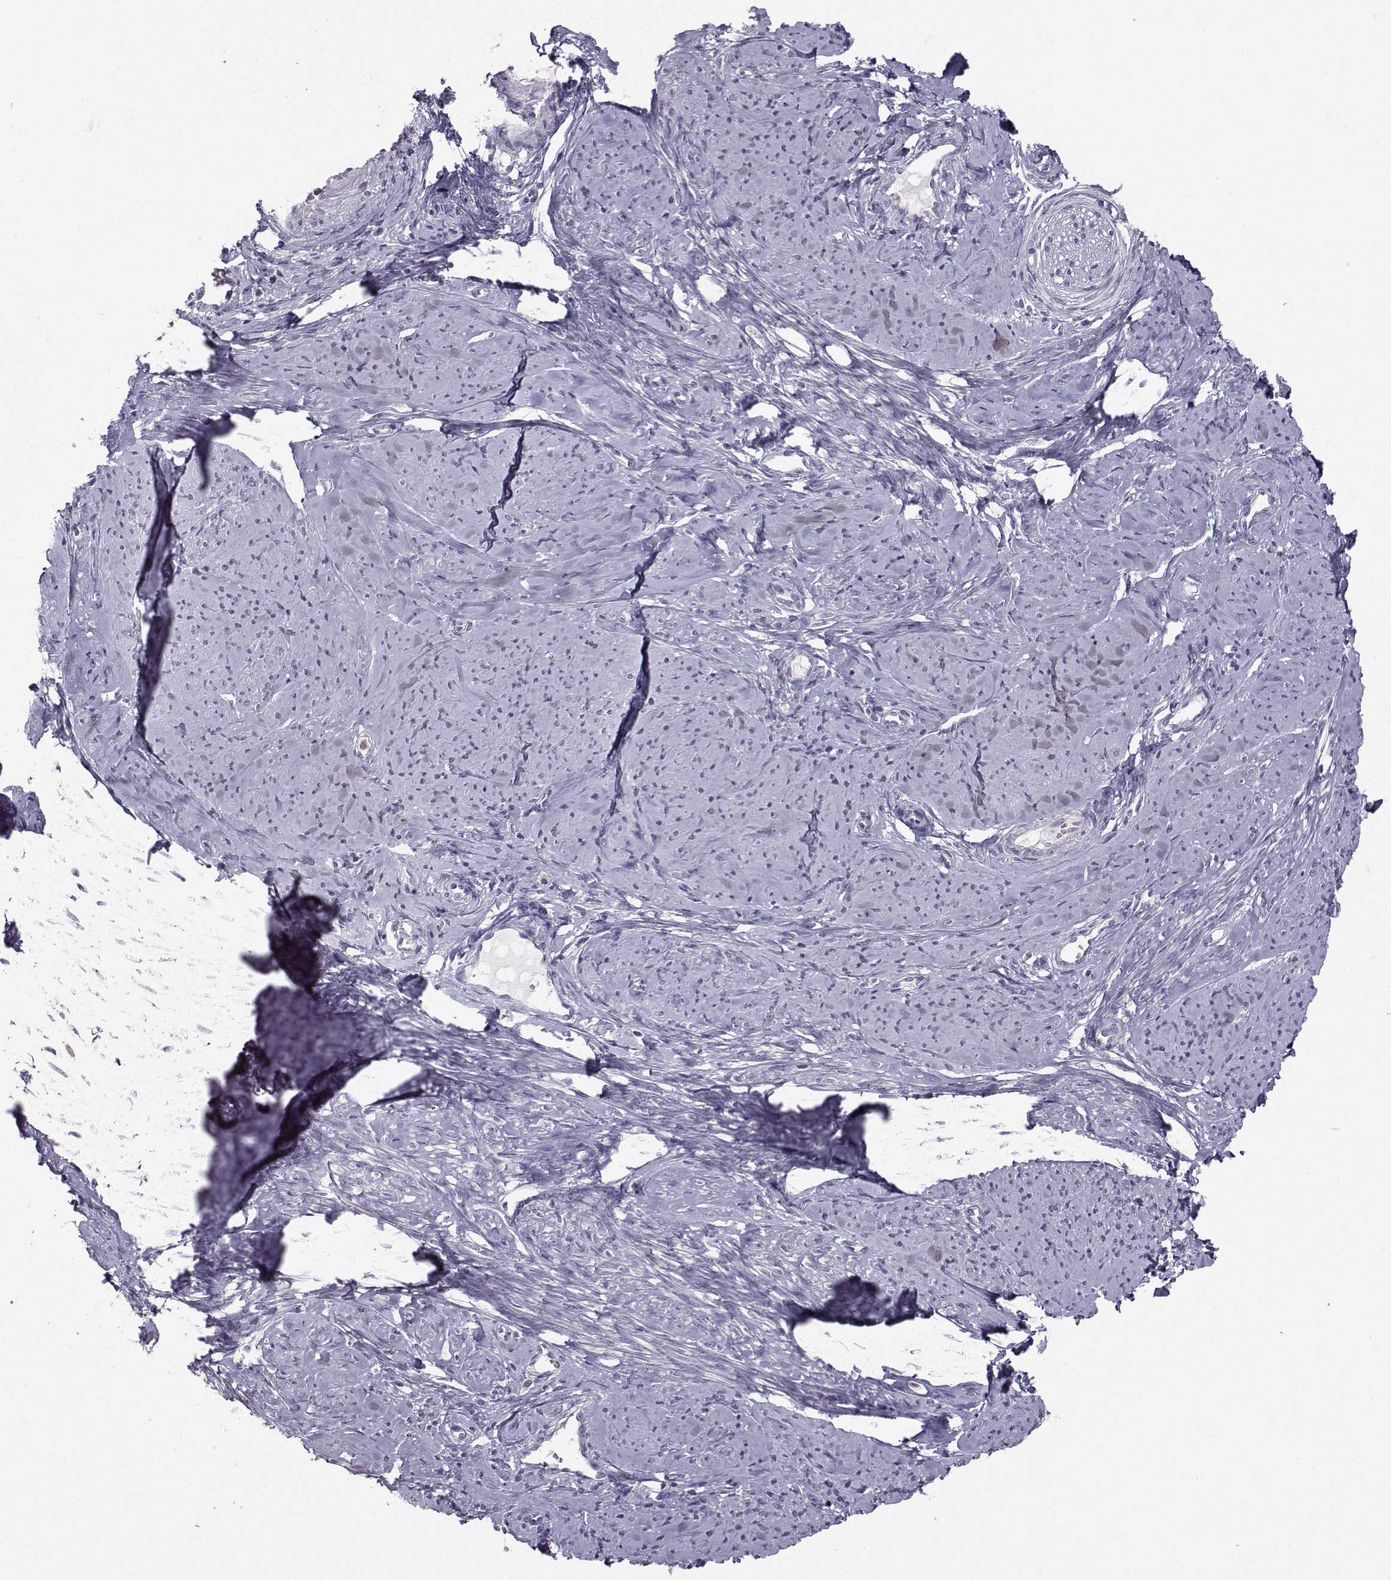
{"staining": {"intensity": "negative", "quantity": "none", "location": "none"}, "tissue": "smooth muscle", "cell_type": "Smooth muscle cells", "image_type": "normal", "snomed": [{"axis": "morphology", "description": "Normal tissue, NOS"}, {"axis": "topography", "description": "Smooth muscle"}], "caption": "The photomicrograph displays no significant positivity in smooth muscle cells of smooth muscle.", "gene": "FCAMR", "patient": {"sex": "female", "age": 48}}